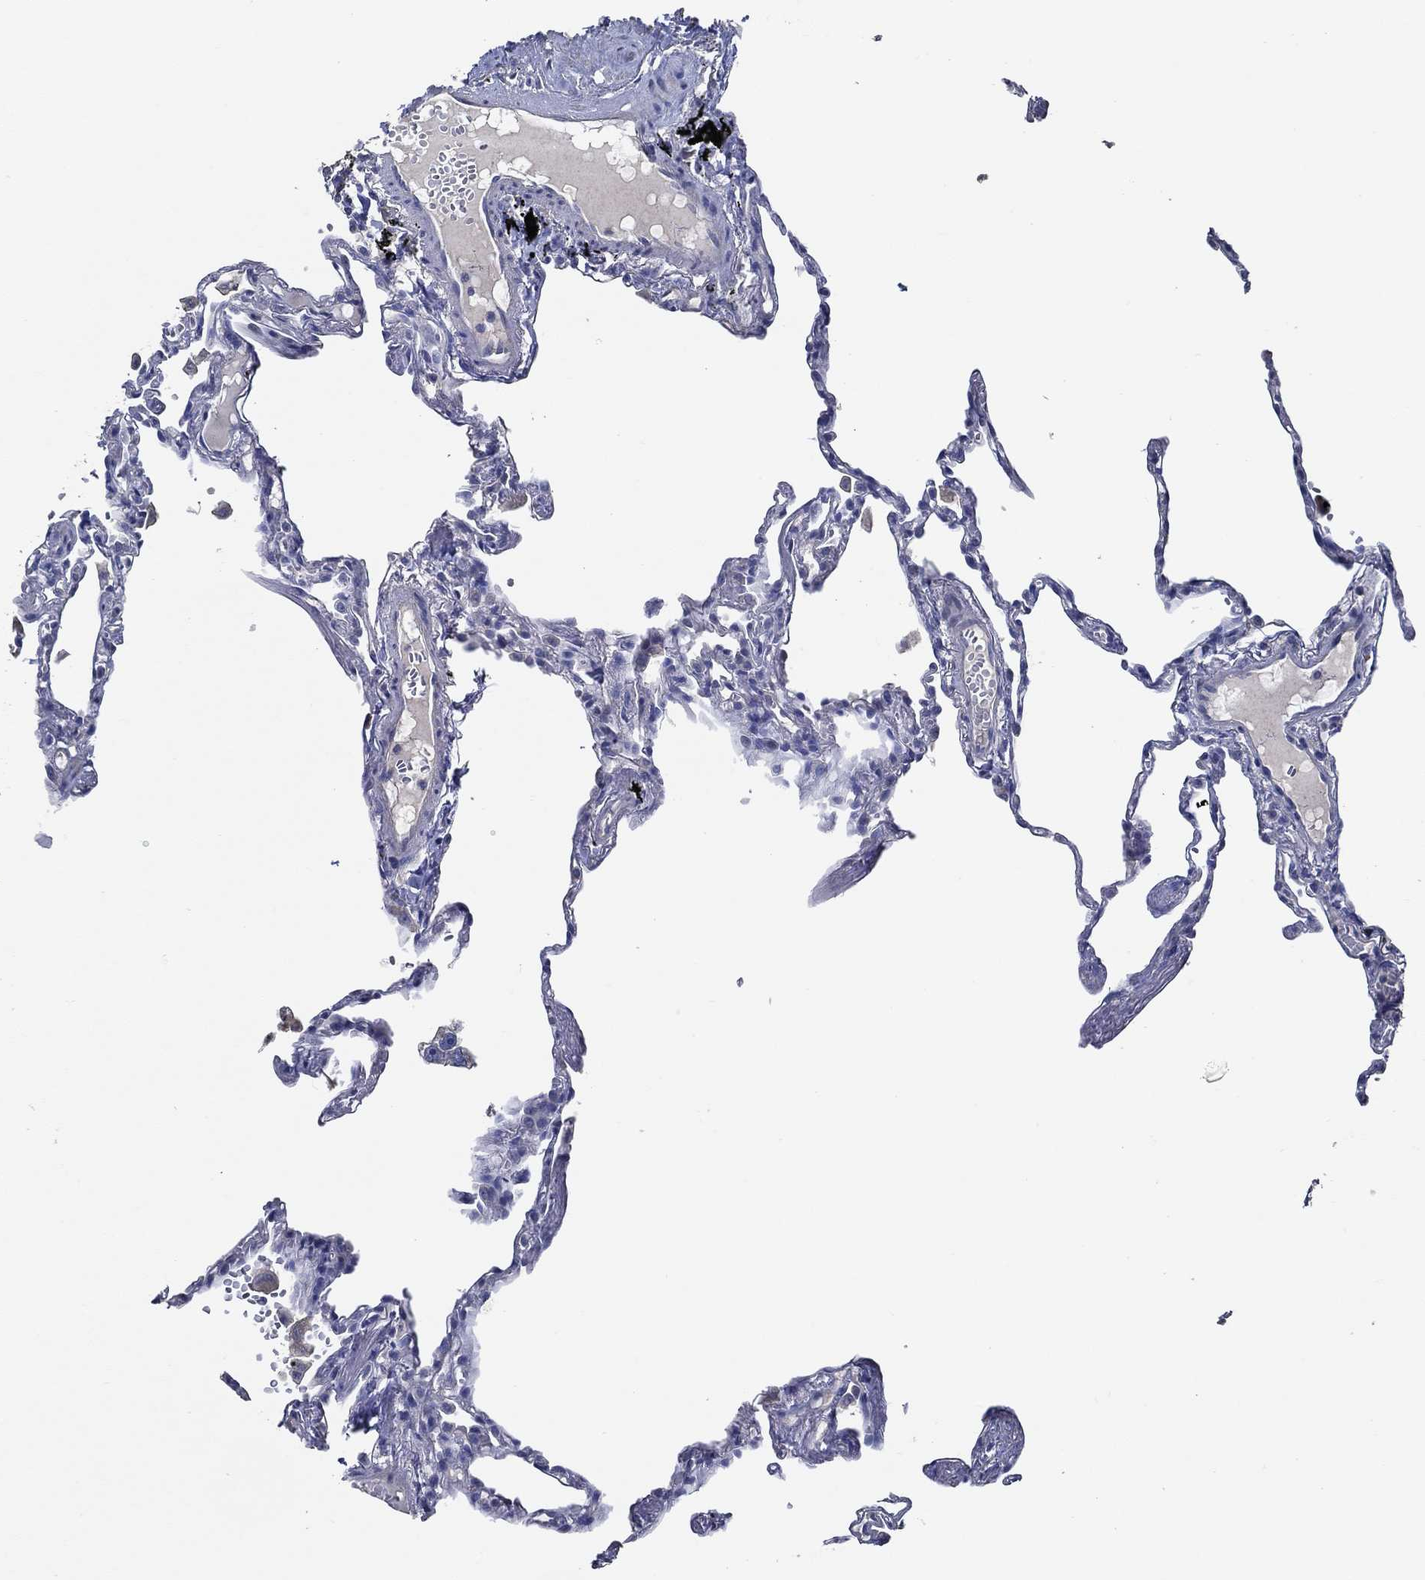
{"staining": {"intensity": "negative", "quantity": "none", "location": "none"}, "tissue": "lung", "cell_type": "Alveolar cells", "image_type": "normal", "snomed": [{"axis": "morphology", "description": "Normal tissue, NOS"}, {"axis": "topography", "description": "Lung"}], "caption": "DAB immunohistochemical staining of unremarkable human lung displays no significant staining in alveolar cells.", "gene": "DOCK3", "patient": {"sex": "male", "age": 78}}